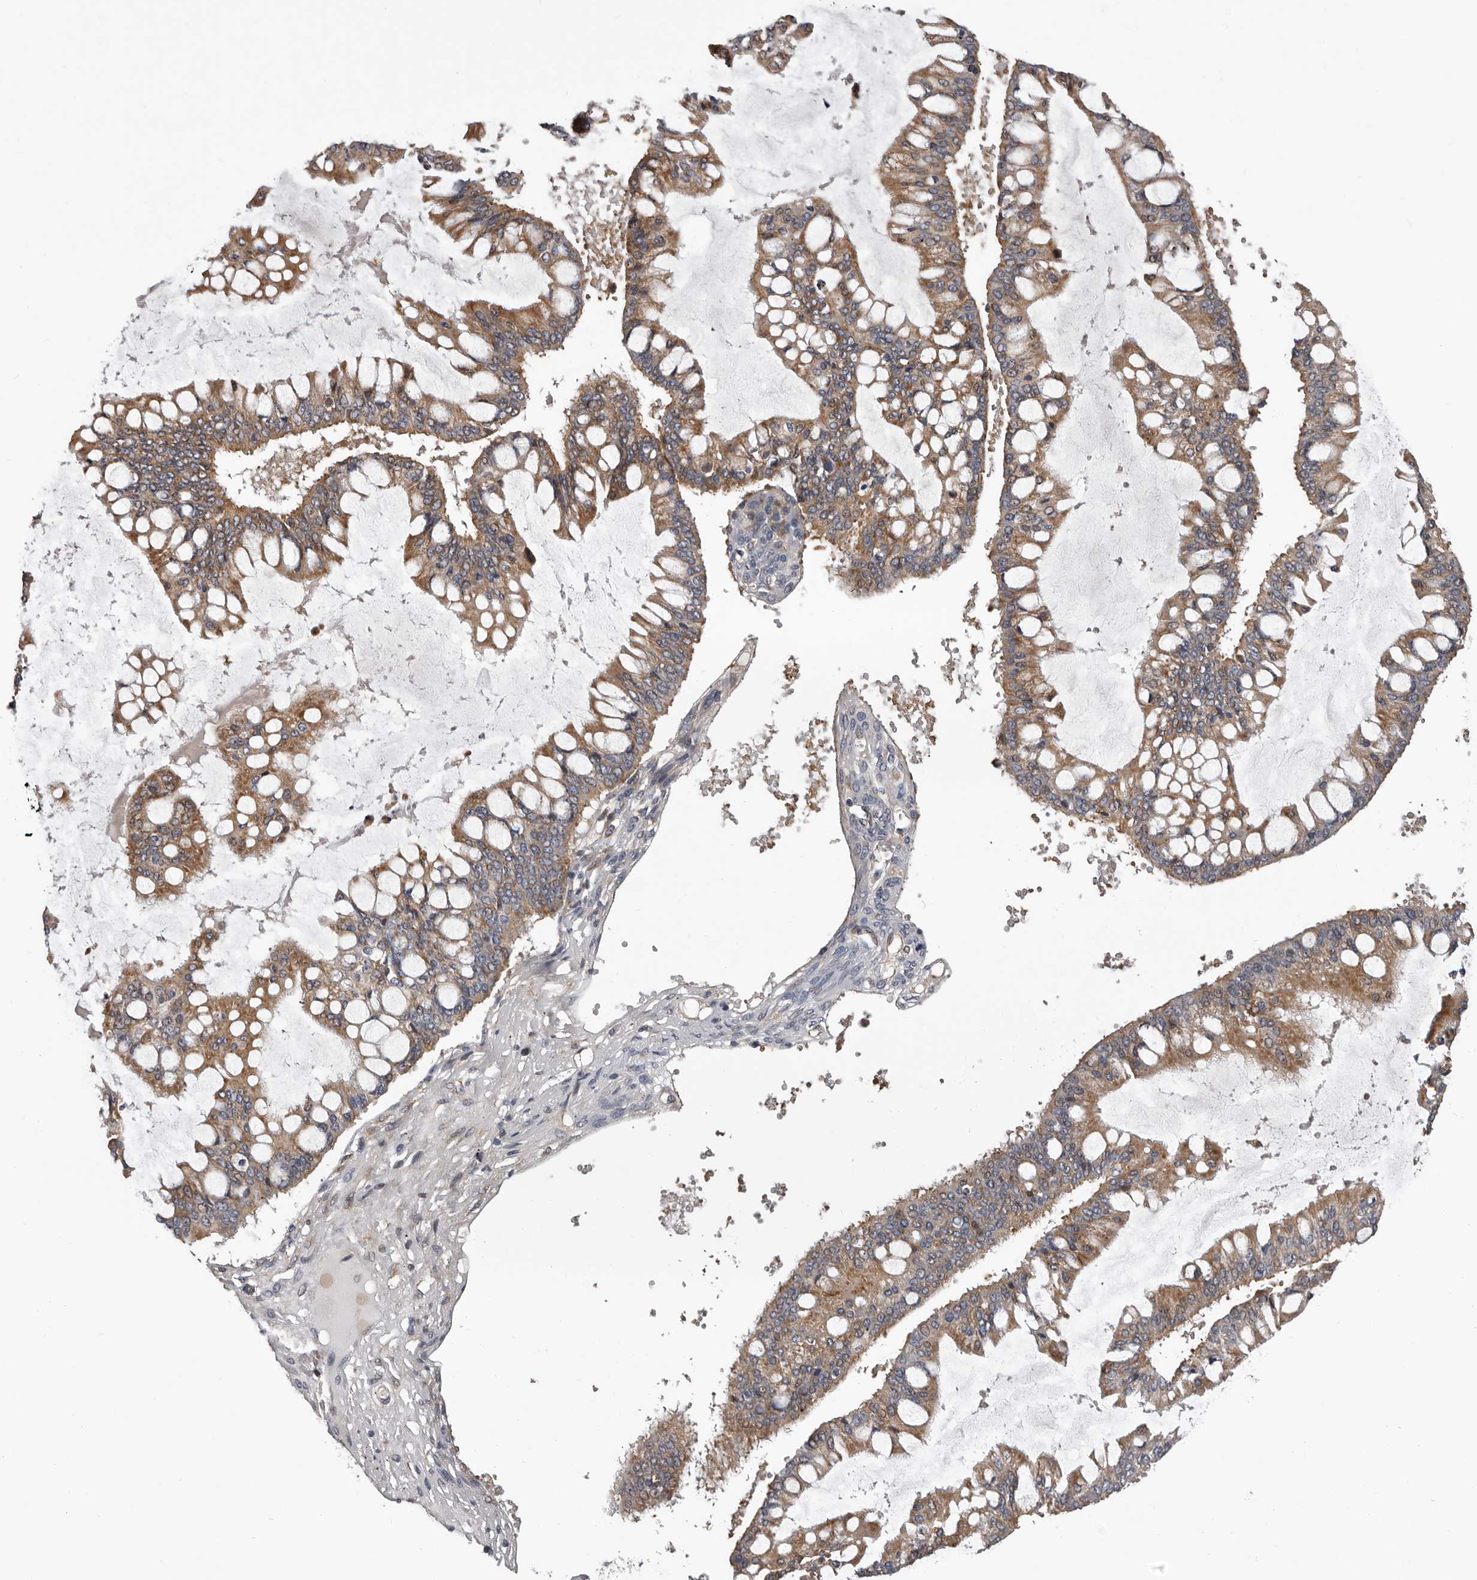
{"staining": {"intensity": "moderate", "quantity": ">75%", "location": "cytoplasmic/membranous"}, "tissue": "ovarian cancer", "cell_type": "Tumor cells", "image_type": "cancer", "snomed": [{"axis": "morphology", "description": "Cystadenocarcinoma, mucinous, NOS"}, {"axis": "topography", "description": "Ovary"}], "caption": "Ovarian cancer (mucinous cystadenocarcinoma) stained with DAB immunohistochemistry (IHC) displays medium levels of moderate cytoplasmic/membranous staining in about >75% of tumor cells. The staining was performed using DAB, with brown indicating positive protein expression. Nuclei are stained blue with hematoxylin.", "gene": "VPS37A", "patient": {"sex": "female", "age": 73}}